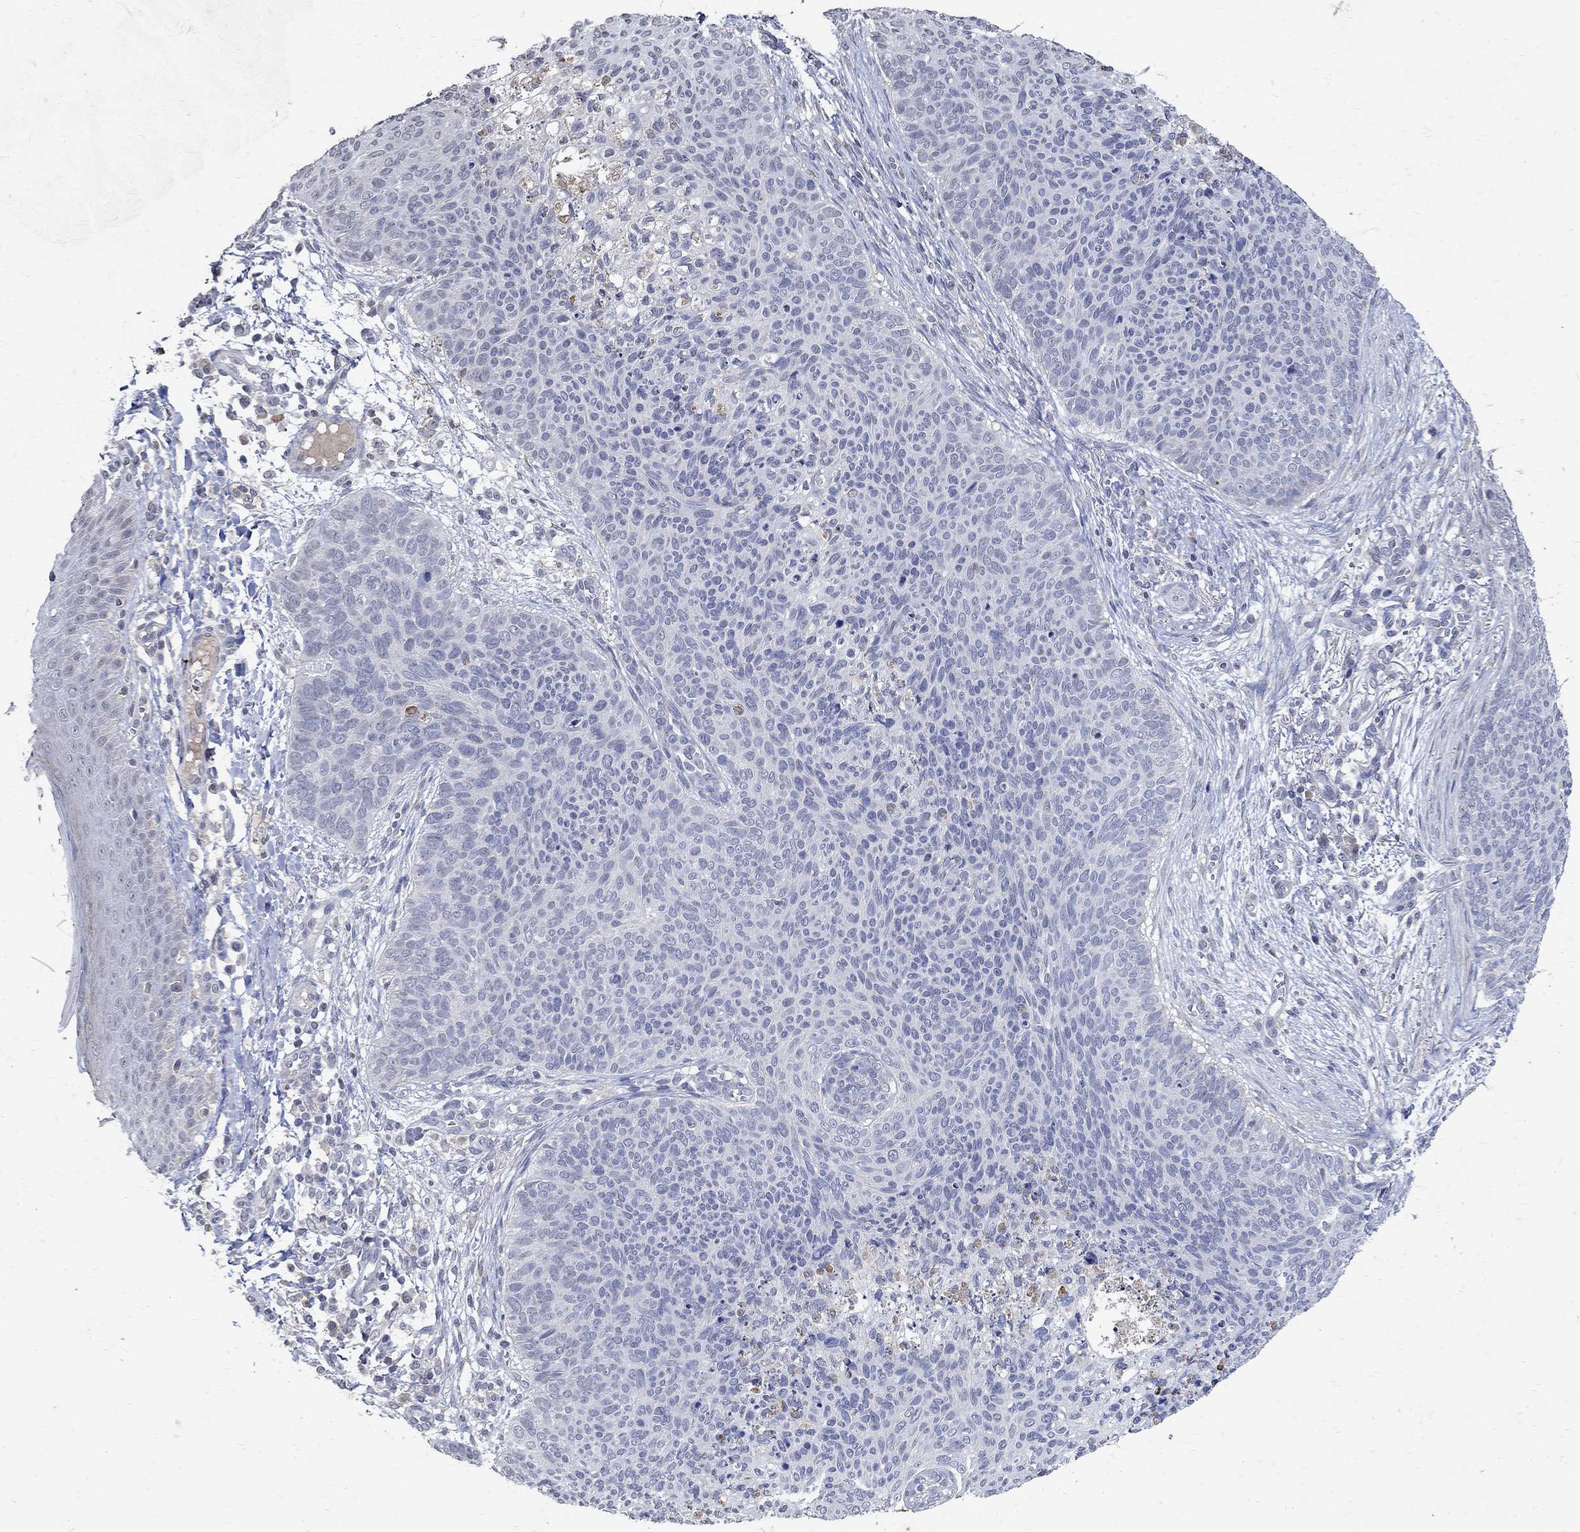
{"staining": {"intensity": "negative", "quantity": "none", "location": "none"}, "tissue": "skin cancer", "cell_type": "Tumor cells", "image_type": "cancer", "snomed": [{"axis": "morphology", "description": "Basal cell carcinoma"}, {"axis": "topography", "description": "Skin"}], "caption": "Human skin cancer (basal cell carcinoma) stained for a protein using immunohistochemistry (IHC) displays no positivity in tumor cells.", "gene": "TMEM169", "patient": {"sex": "male", "age": 64}}